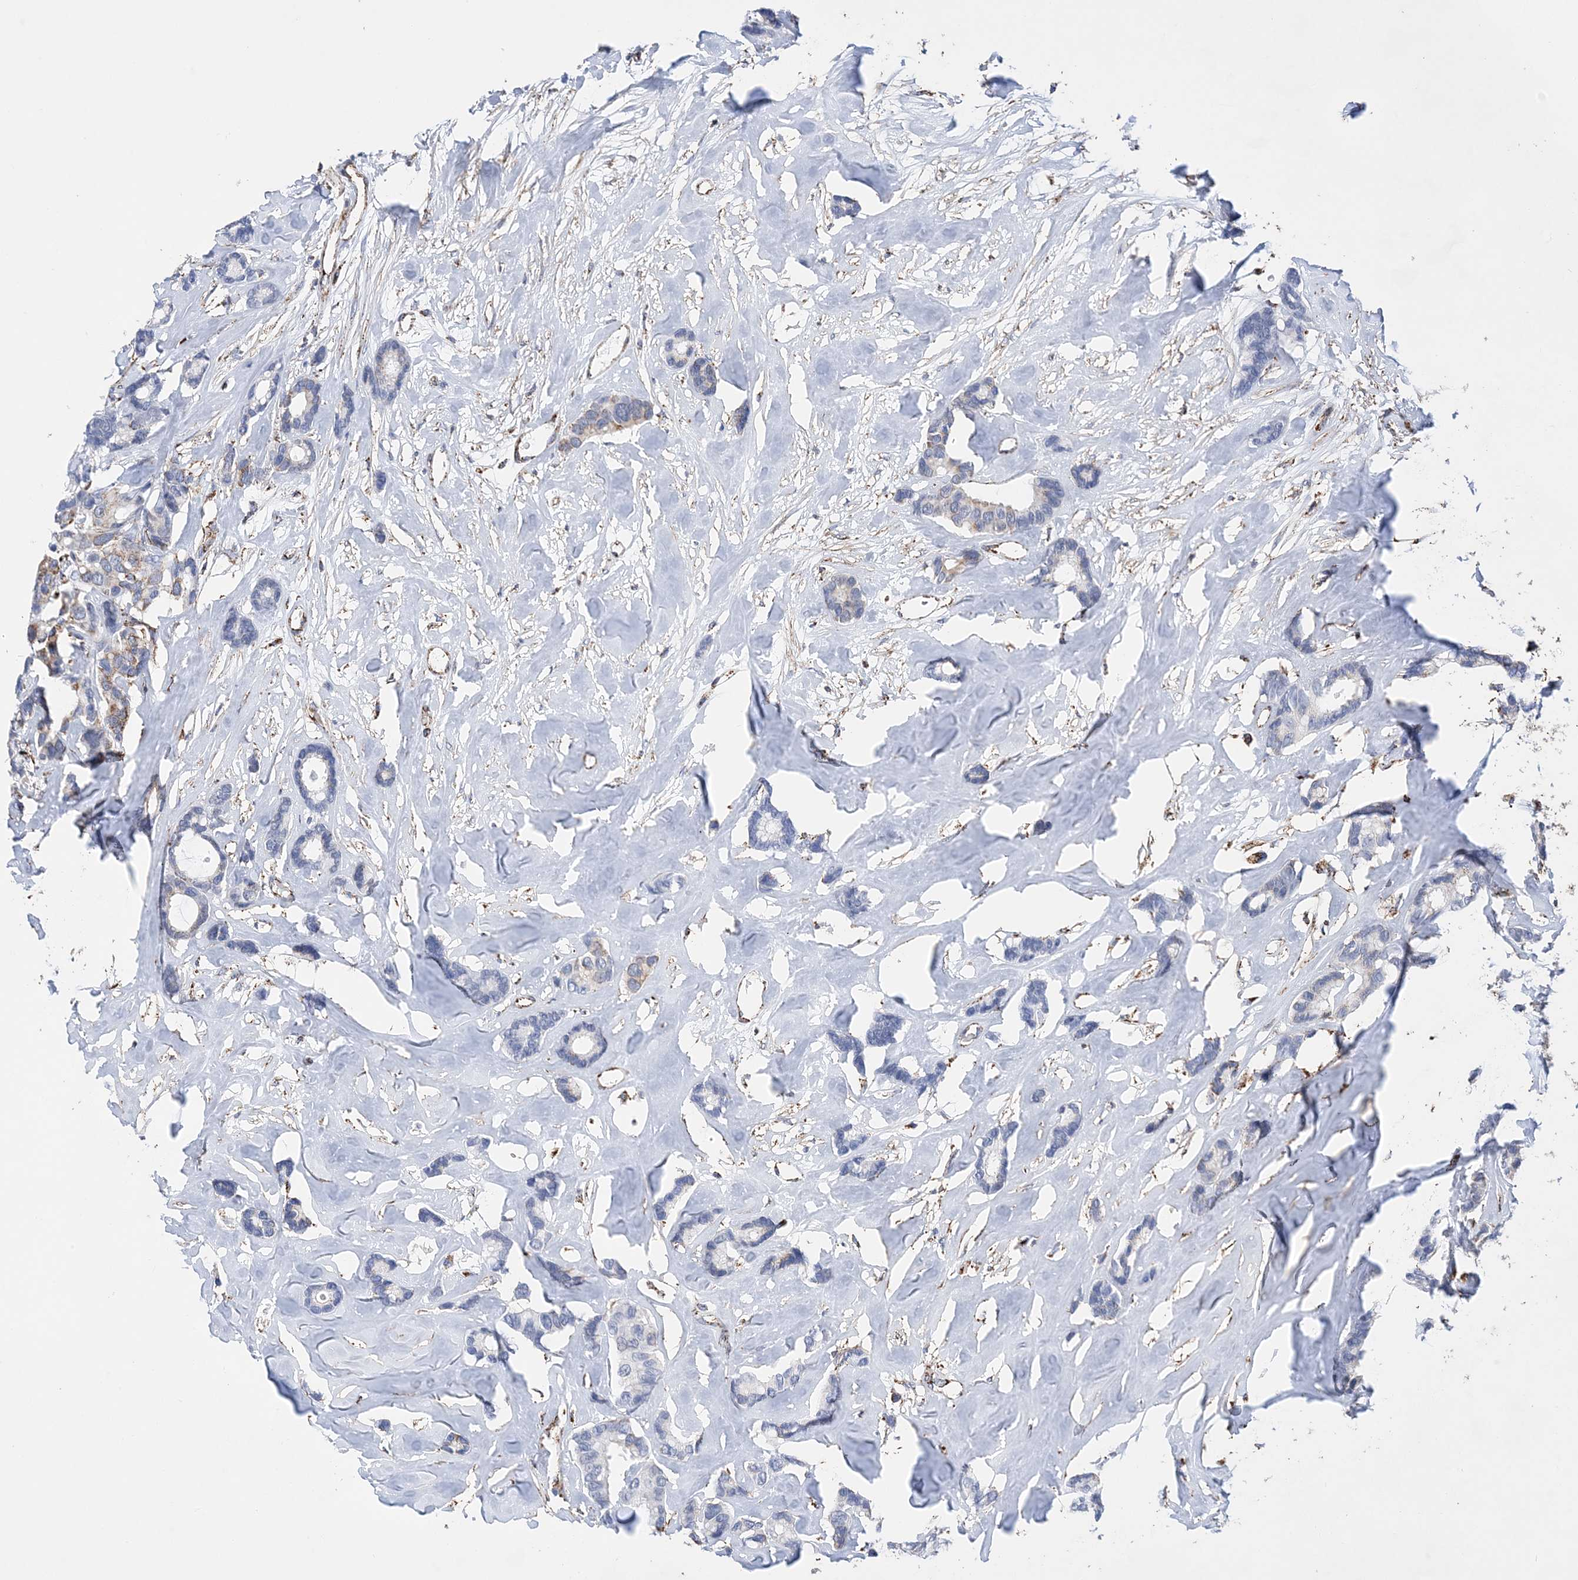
{"staining": {"intensity": "negative", "quantity": "none", "location": "none"}, "tissue": "breast cancer", "cell_type": "Tumor cells", "image_type": "cancer", "snomed": [{"axis": "morphology", "description": "Duct carcinoma"}, {"axis": "topography", "description": "Breast"}], "caption": "The IHC micrograph has no significant expression in tumor cells of breast cancer (intraductal carcinoma) tissue. (DAB (3,3'-diaminobenzidine) IHC with hematoxylin counter stain).", "gene": "ACOT9", "patient": {"sex": "female", "age": 87}}